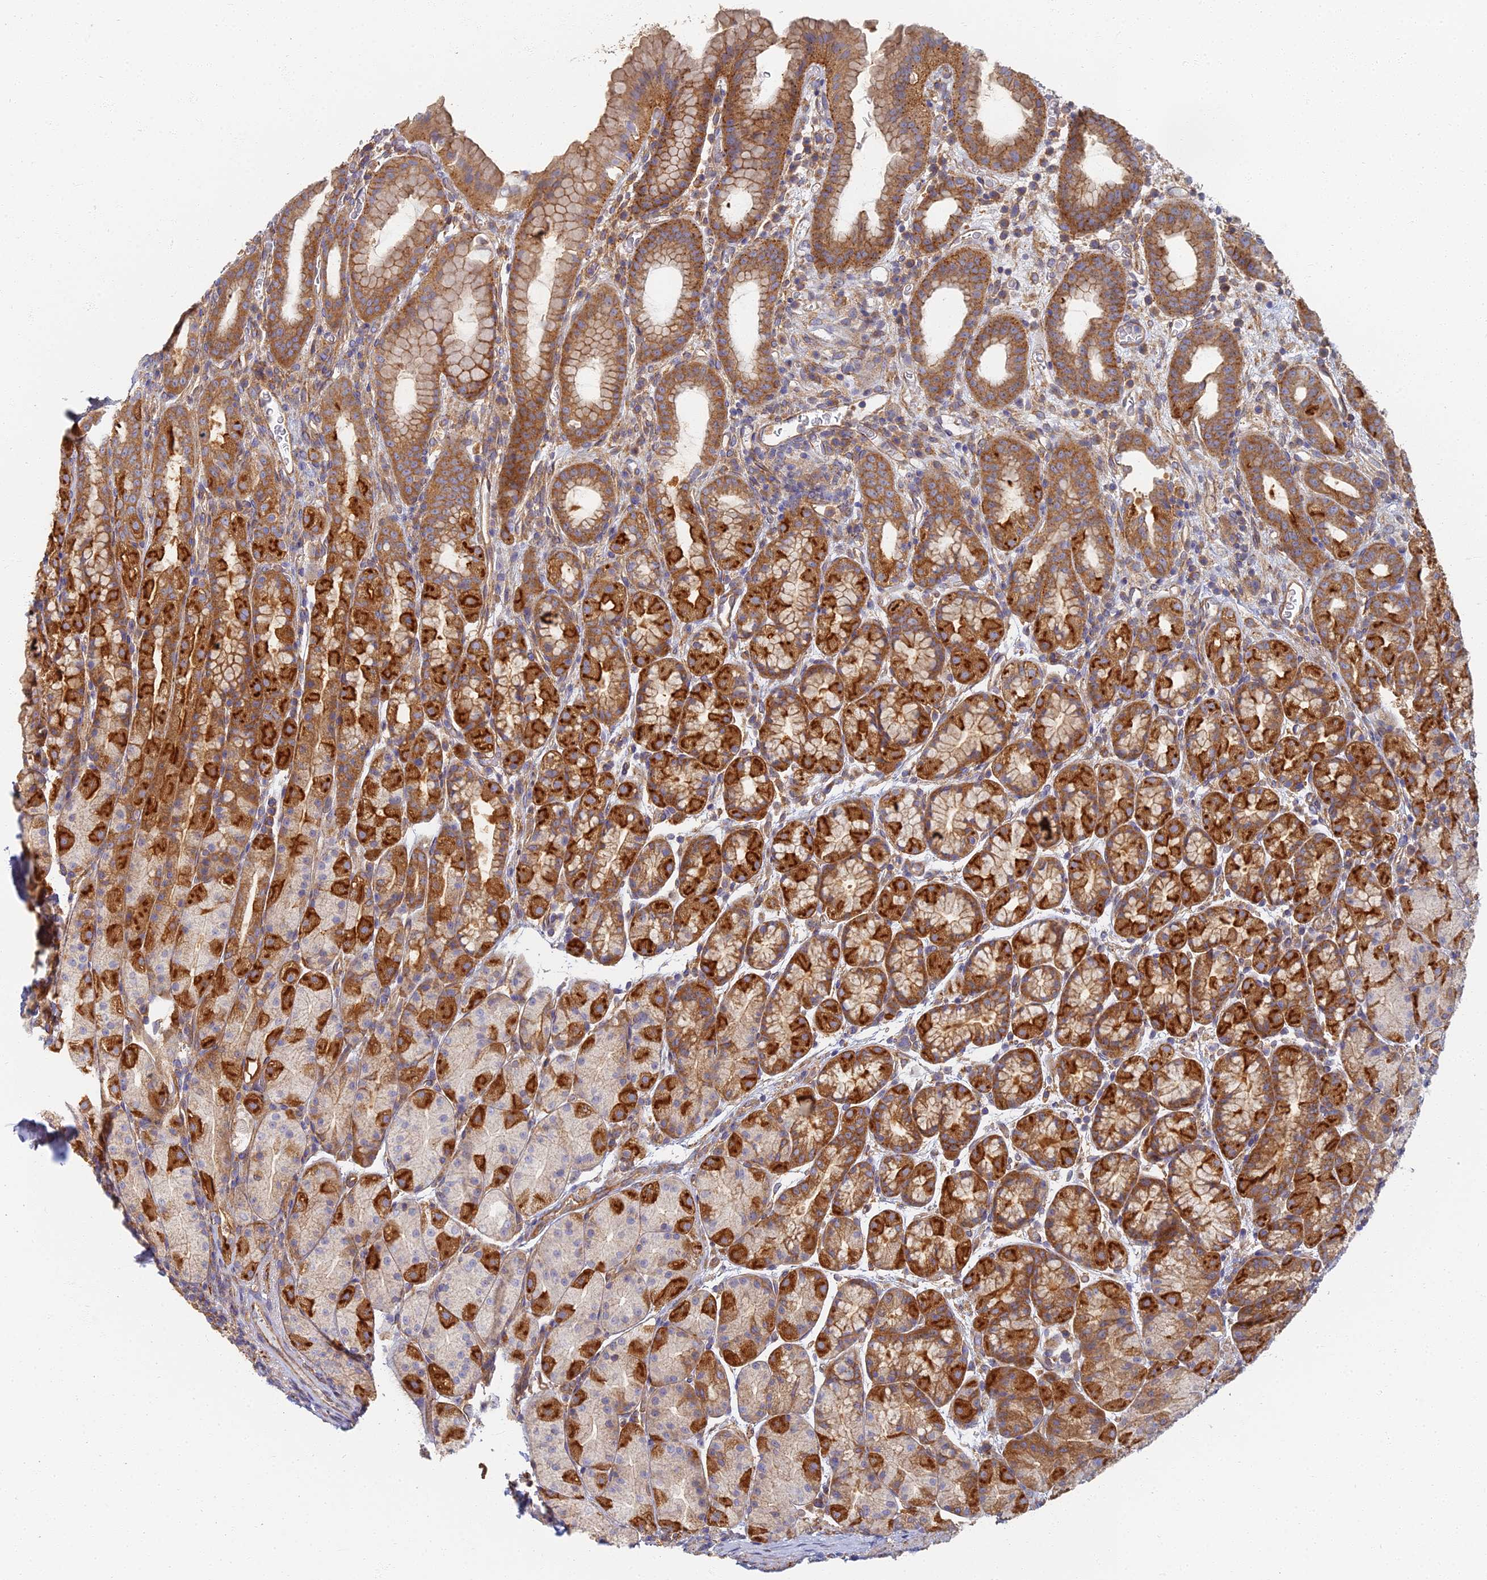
{"staining": {"intensity": "strong", "quantity": ">75%", "location": "cytoplasmic/membranous"}, "tissue": "stomach", "cell_type": "Glandular cells", "image_type": "normal", "snomed": [{"axis": "morphology", "description": "Normal tissue, NOS"}, {"axis": "topography", "description": "Stomach, upper"}, {"axis": "topography", "description": "Stomach, lower"}, {"axis": "topography", "description": "Small intestine"}], "caption": "Protein expression analysis of benign human stomach reveals strong cytoplasmic/membranous positivity in about >75% of glandular cells. The staining was performed using DAB (3,3'-diaminobenzidine), with brown indicating positive protein expression. Nuclei are stained blue with hematoxylin.", "gene": "RBSN", "patient": {"sex": "male", "age": 68}}